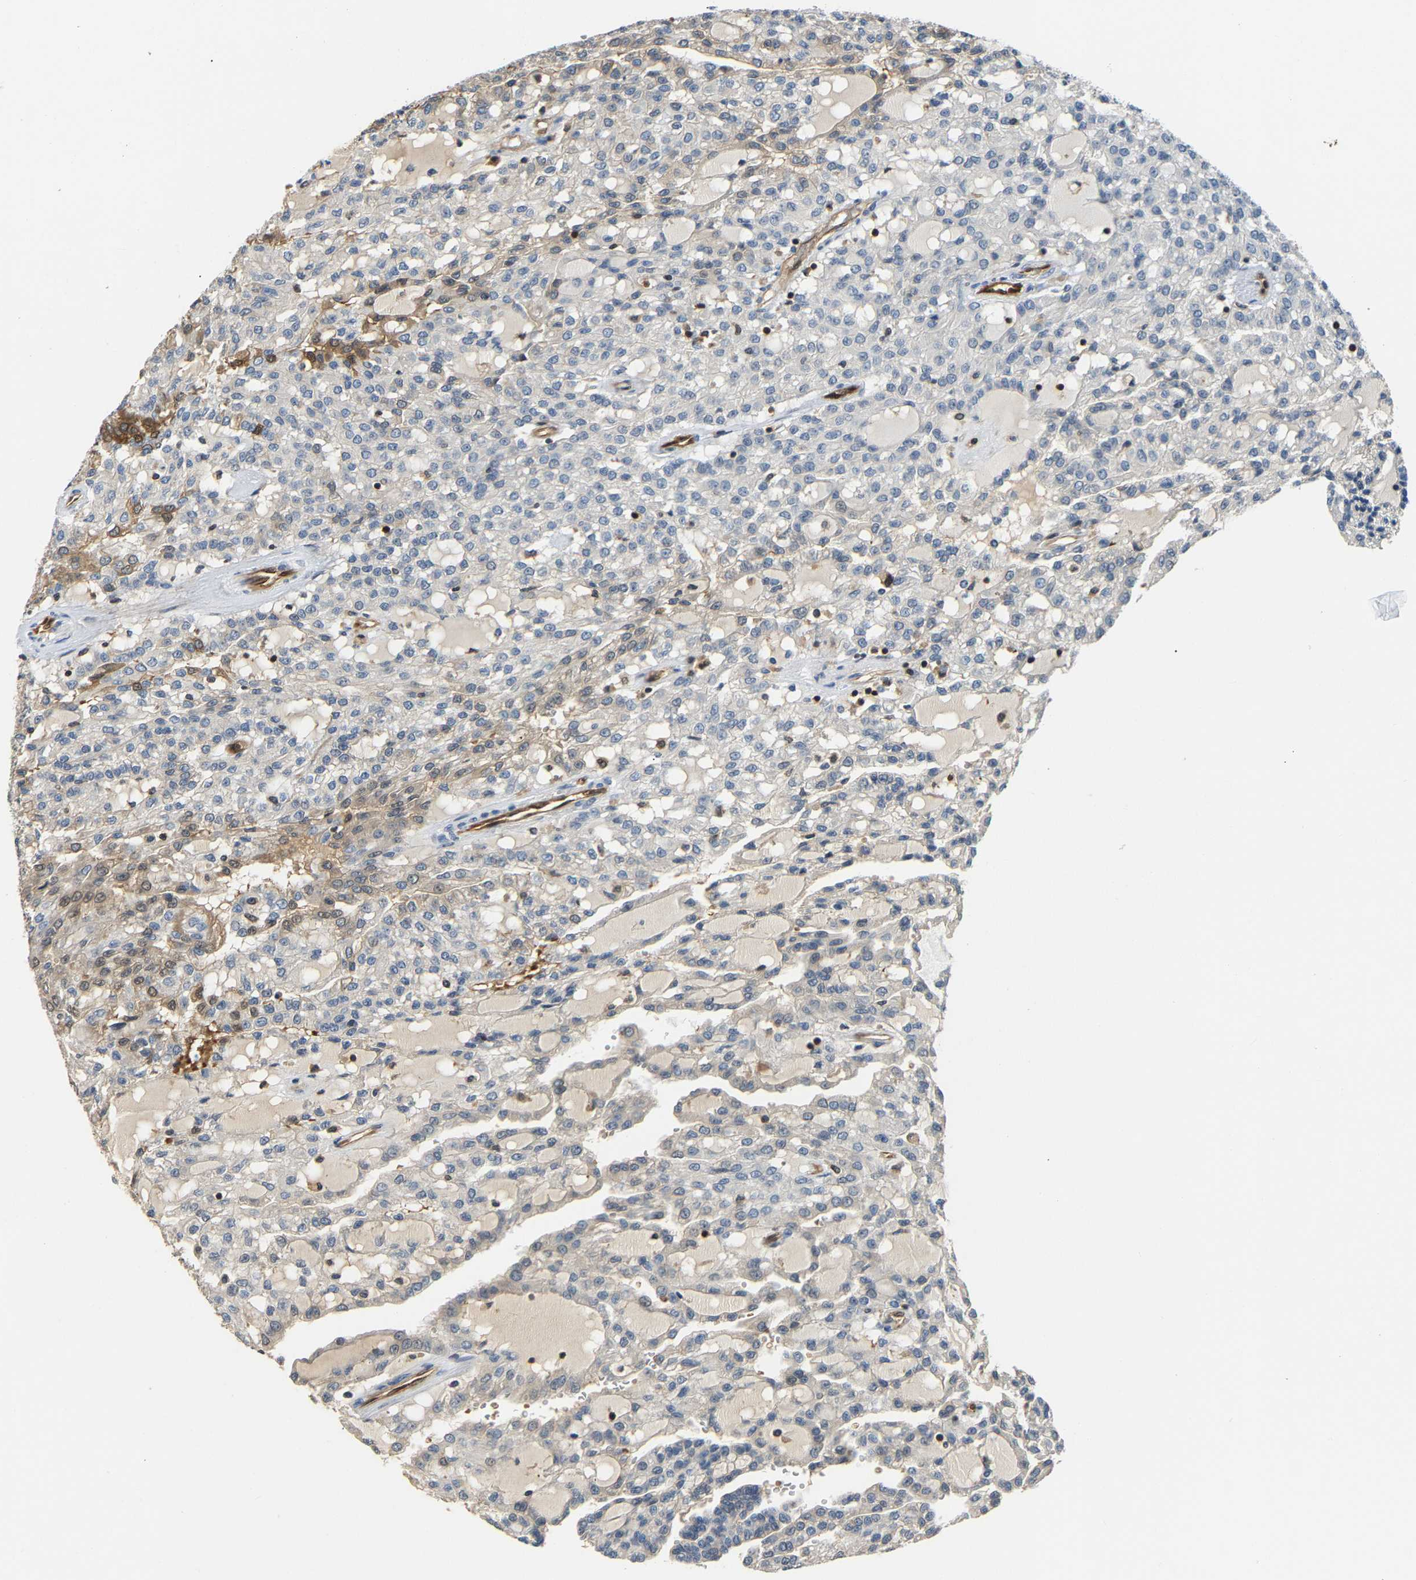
{"staining": {"intensity": "weak", "quantity": "<25%", "location": "cytoplasmic/membranous,nuclear"}, "tissue": "renal cancer", "cell_type": "Tumor cells", "image_type": "cancer", "snomed": [{"axis": "morphology", "description": "Adenocarcinoma, NOS"}, {"axis": "topography", "description": "Kidney"}], "caption": "Protein analysis of renal cancer shows no significant expression in tumor cells.", "gene": "GIMAP7", "patient": {"sex": "male", "age": 63}}